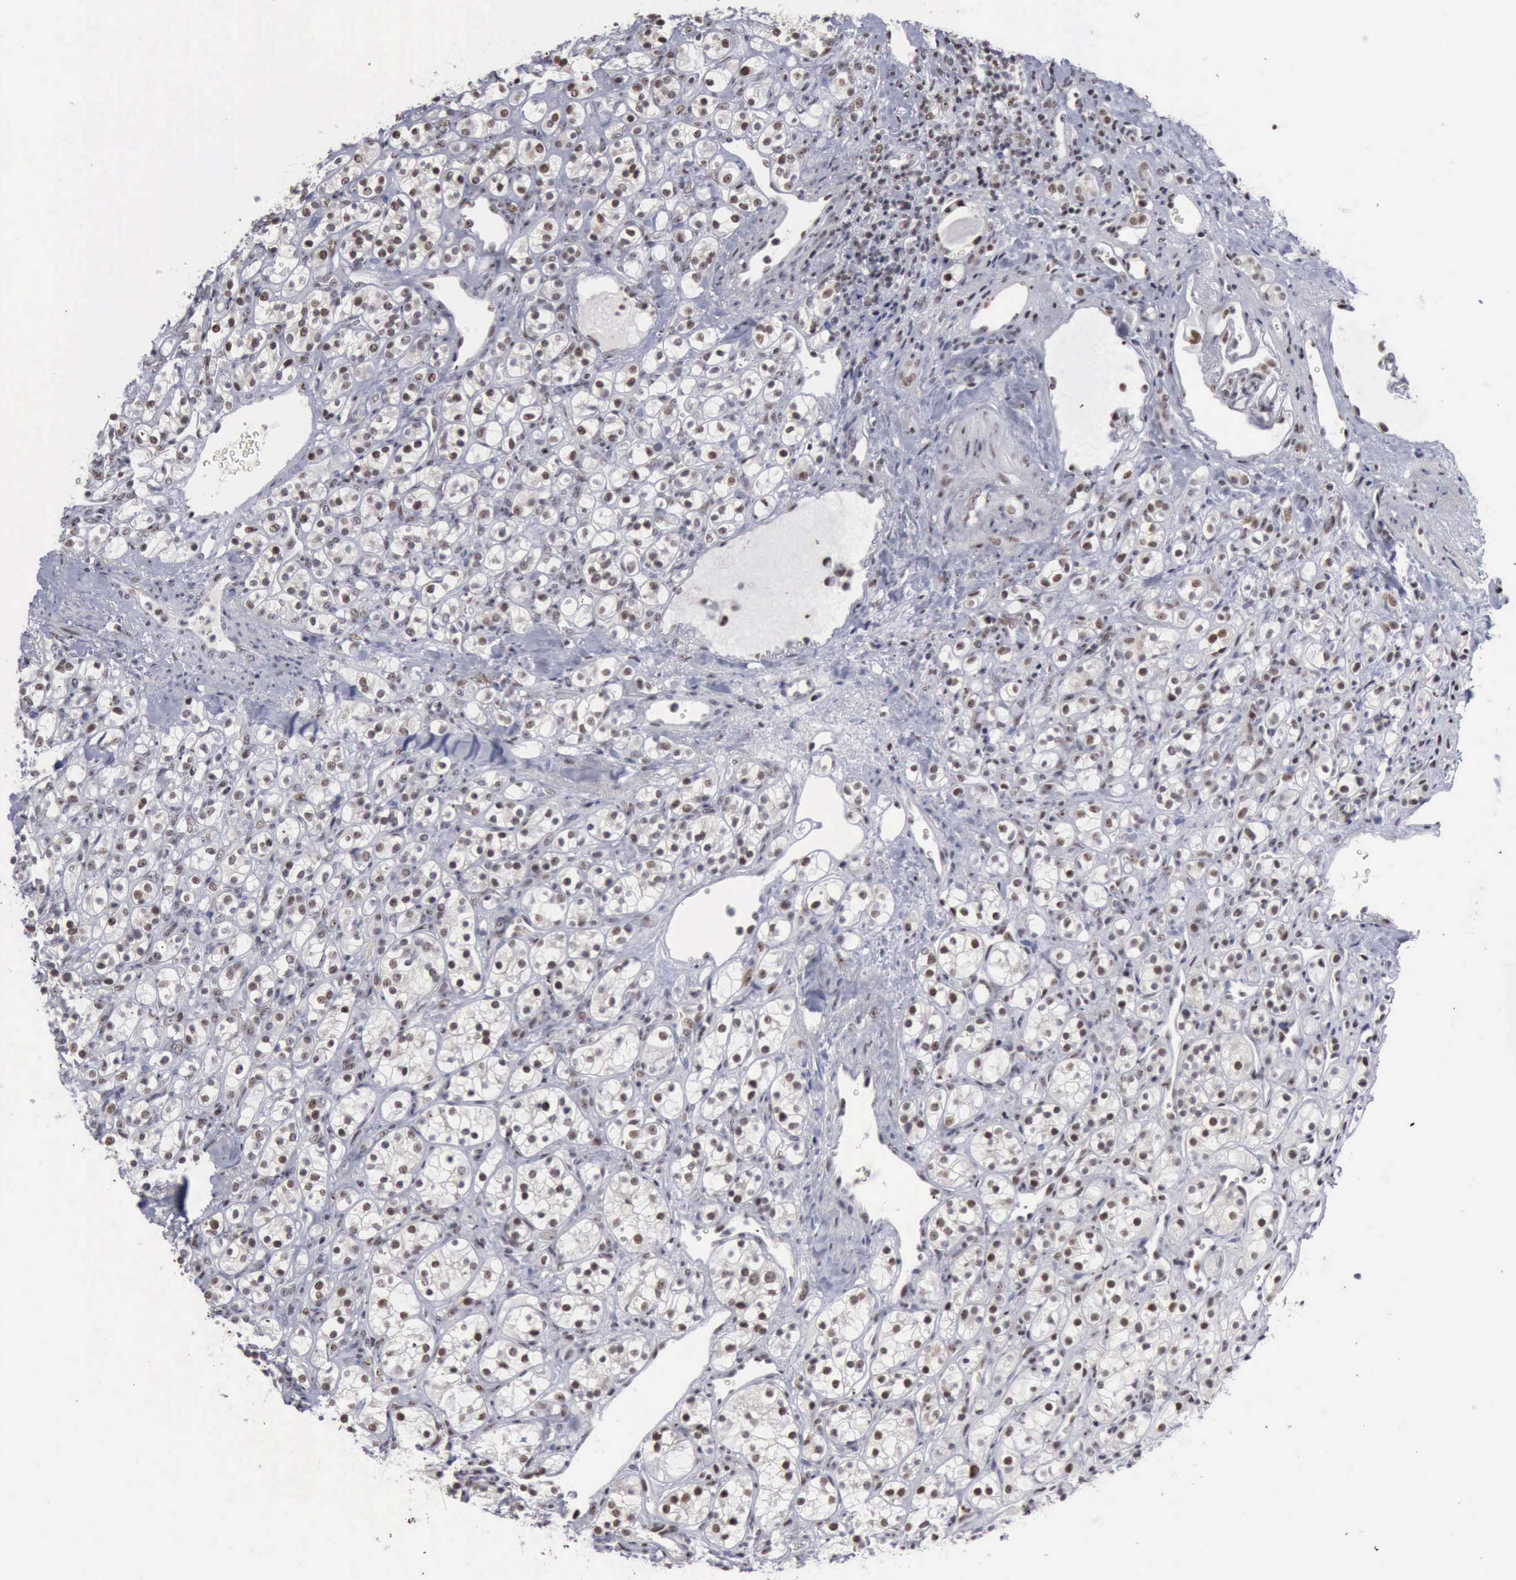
{"staining": {"intensity": "strong", "quantity": ">75%", "location": "nuclear"}, "tissue": "renal cancer", "cell_type": "Tumor cells", "image_type": "cancer", "snomed": [{"axis": "morphology", "description": "Adenocarcinoma, NOS"}, {"axis": "topography", "description": "Kidney"}], "caption": "Renal cancer stained with a brown dye reveals strong nuclear positive expression in about >75% of tumor cells.", "gene": "KIAA0586", "patient": {"sex": "male", "age": 77}}